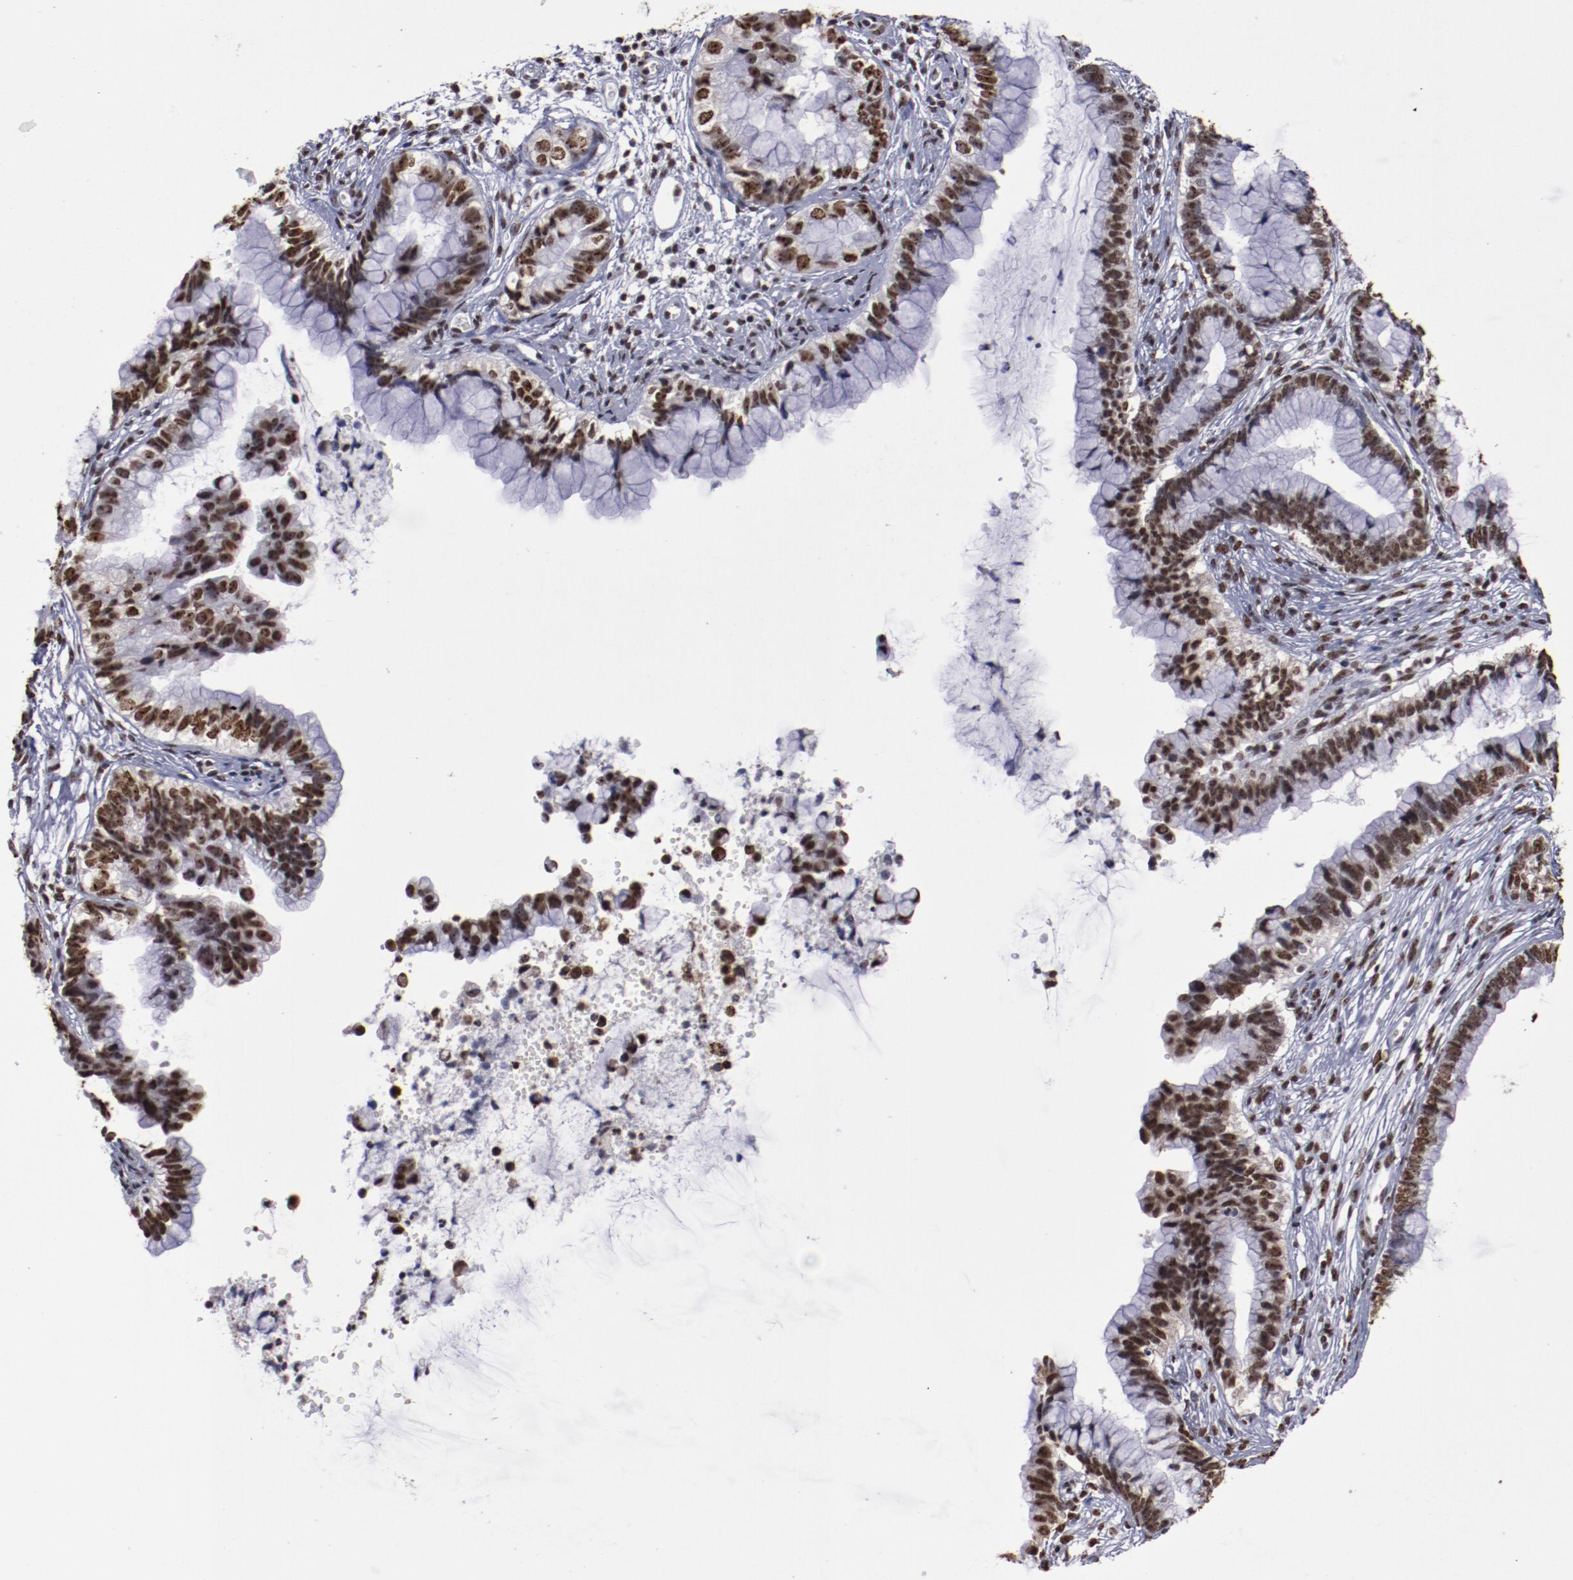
{"staining": {"intensity": "strong", "quantity": ">75%", "location": "nuclear"}, "tissue": "cervical cancer", "cell_type": "Tumor cells", "image_type": "cancer", "snomed": [{"axis": "morphology", "description": "Adenocarcinoma, NOS"}, {"axis": "topography", "description": "Cervix"}], "caption": "This image displays cervical cancer stained with immunohistochemistry to label a protein in brown. The nuclear of tumor cells show strong positivity for the protein. Nuclei are counter-stained blue.", "gene": "HNRNPA2B1", "patient": {"sex": "female", "age": 44}}